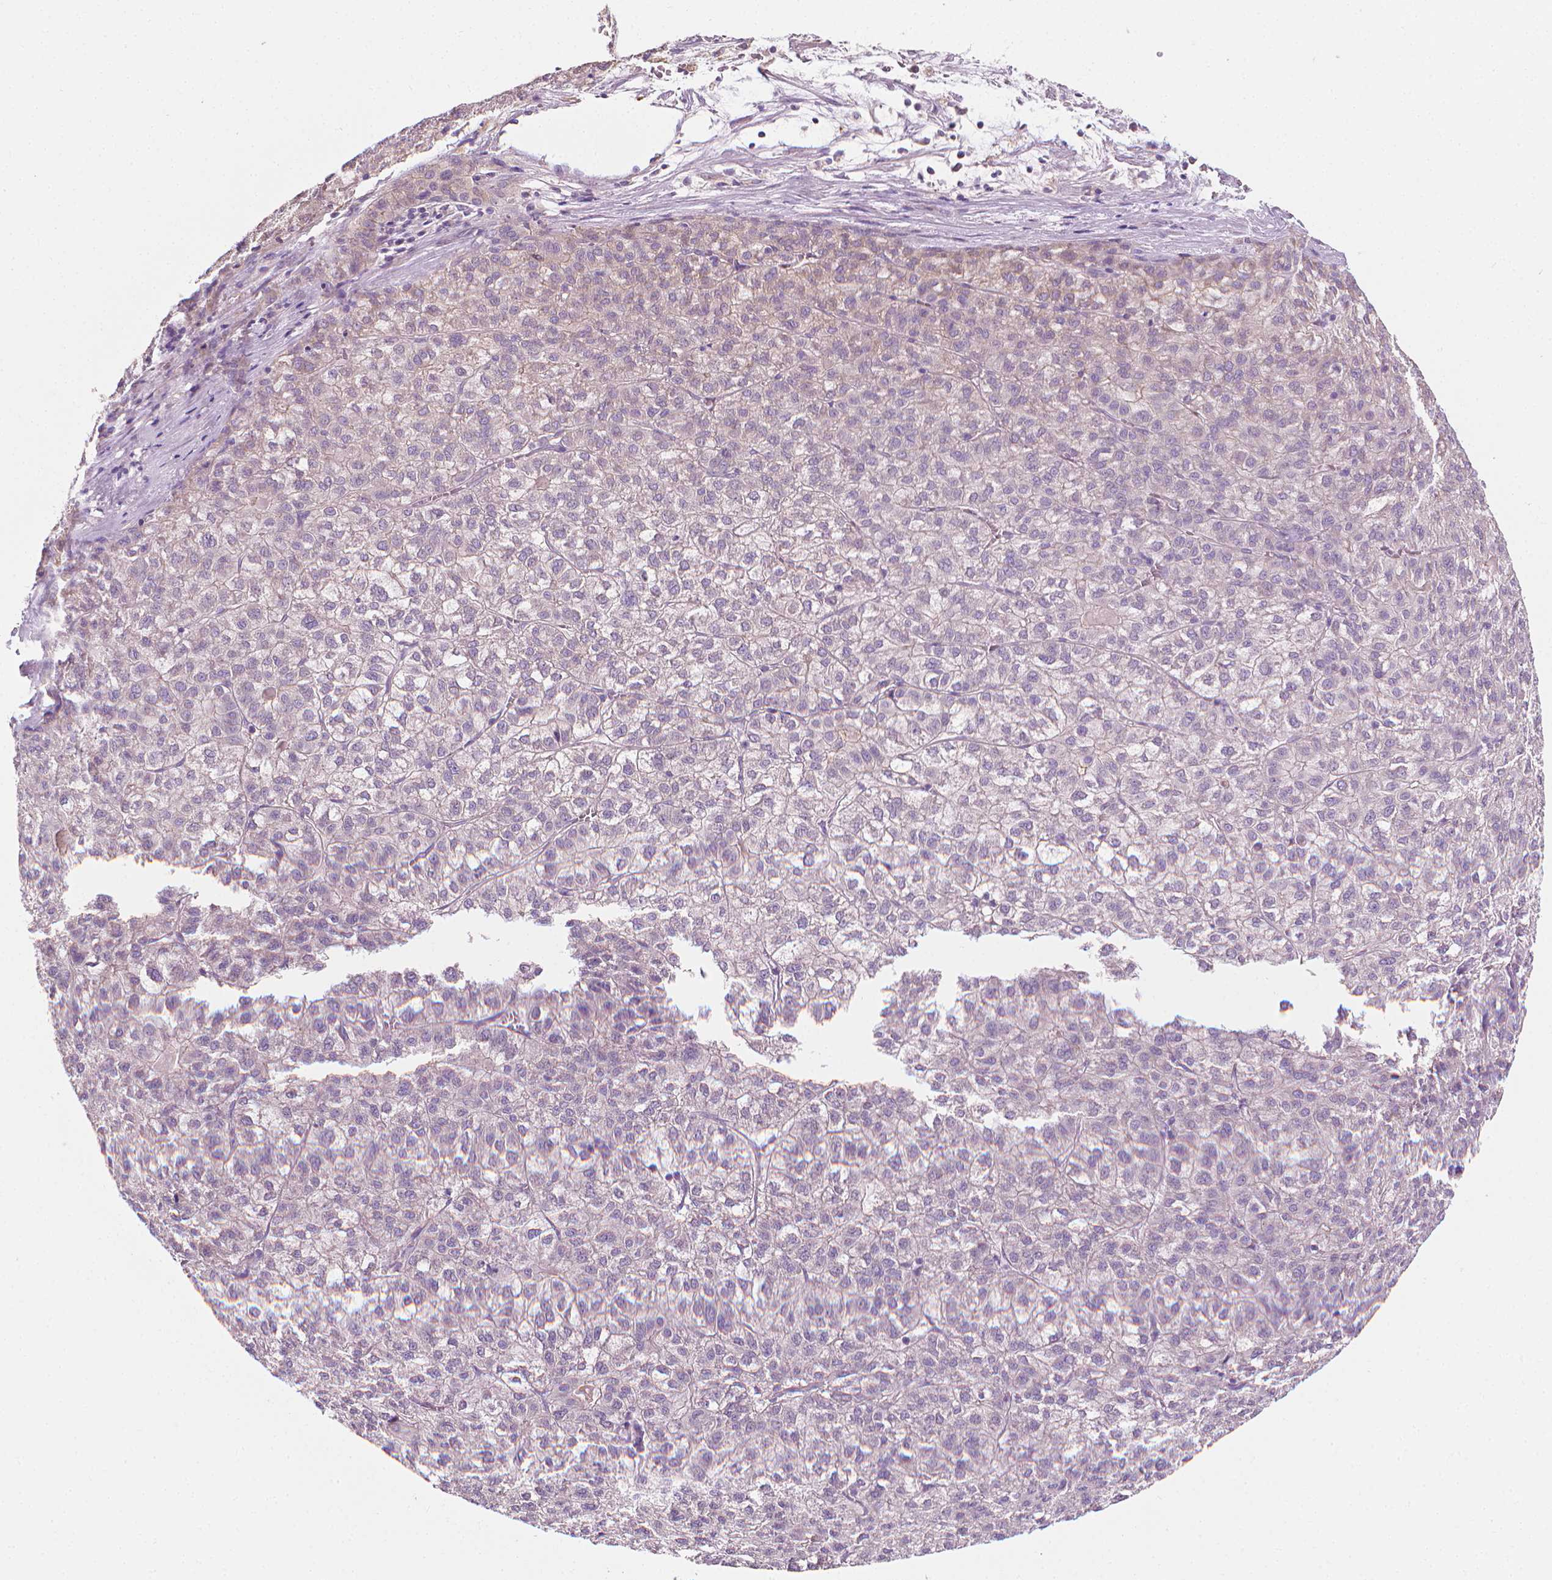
{"staining": {"intensity": "negative", "quantity": "none", "location": "none"}, "tissue": "liver cancer", "cell_type": "Tumor cells", "image_type": "cancer", "snomed": [{"axis": "morphology", "description": "Carcinoma, Hepatocellular, NOS"}, {"axis": "topography", "description": "Liver"}], "caption": "An immunohistochemistry micrograph of liver cancer (hepatocellular carcinoma) is shown. There is no staining in tumor cells of liver cancer (hepatocellular carcinoma).", "gene": "MCOLN3", "patient": {"sex": "female", "age": 43}}